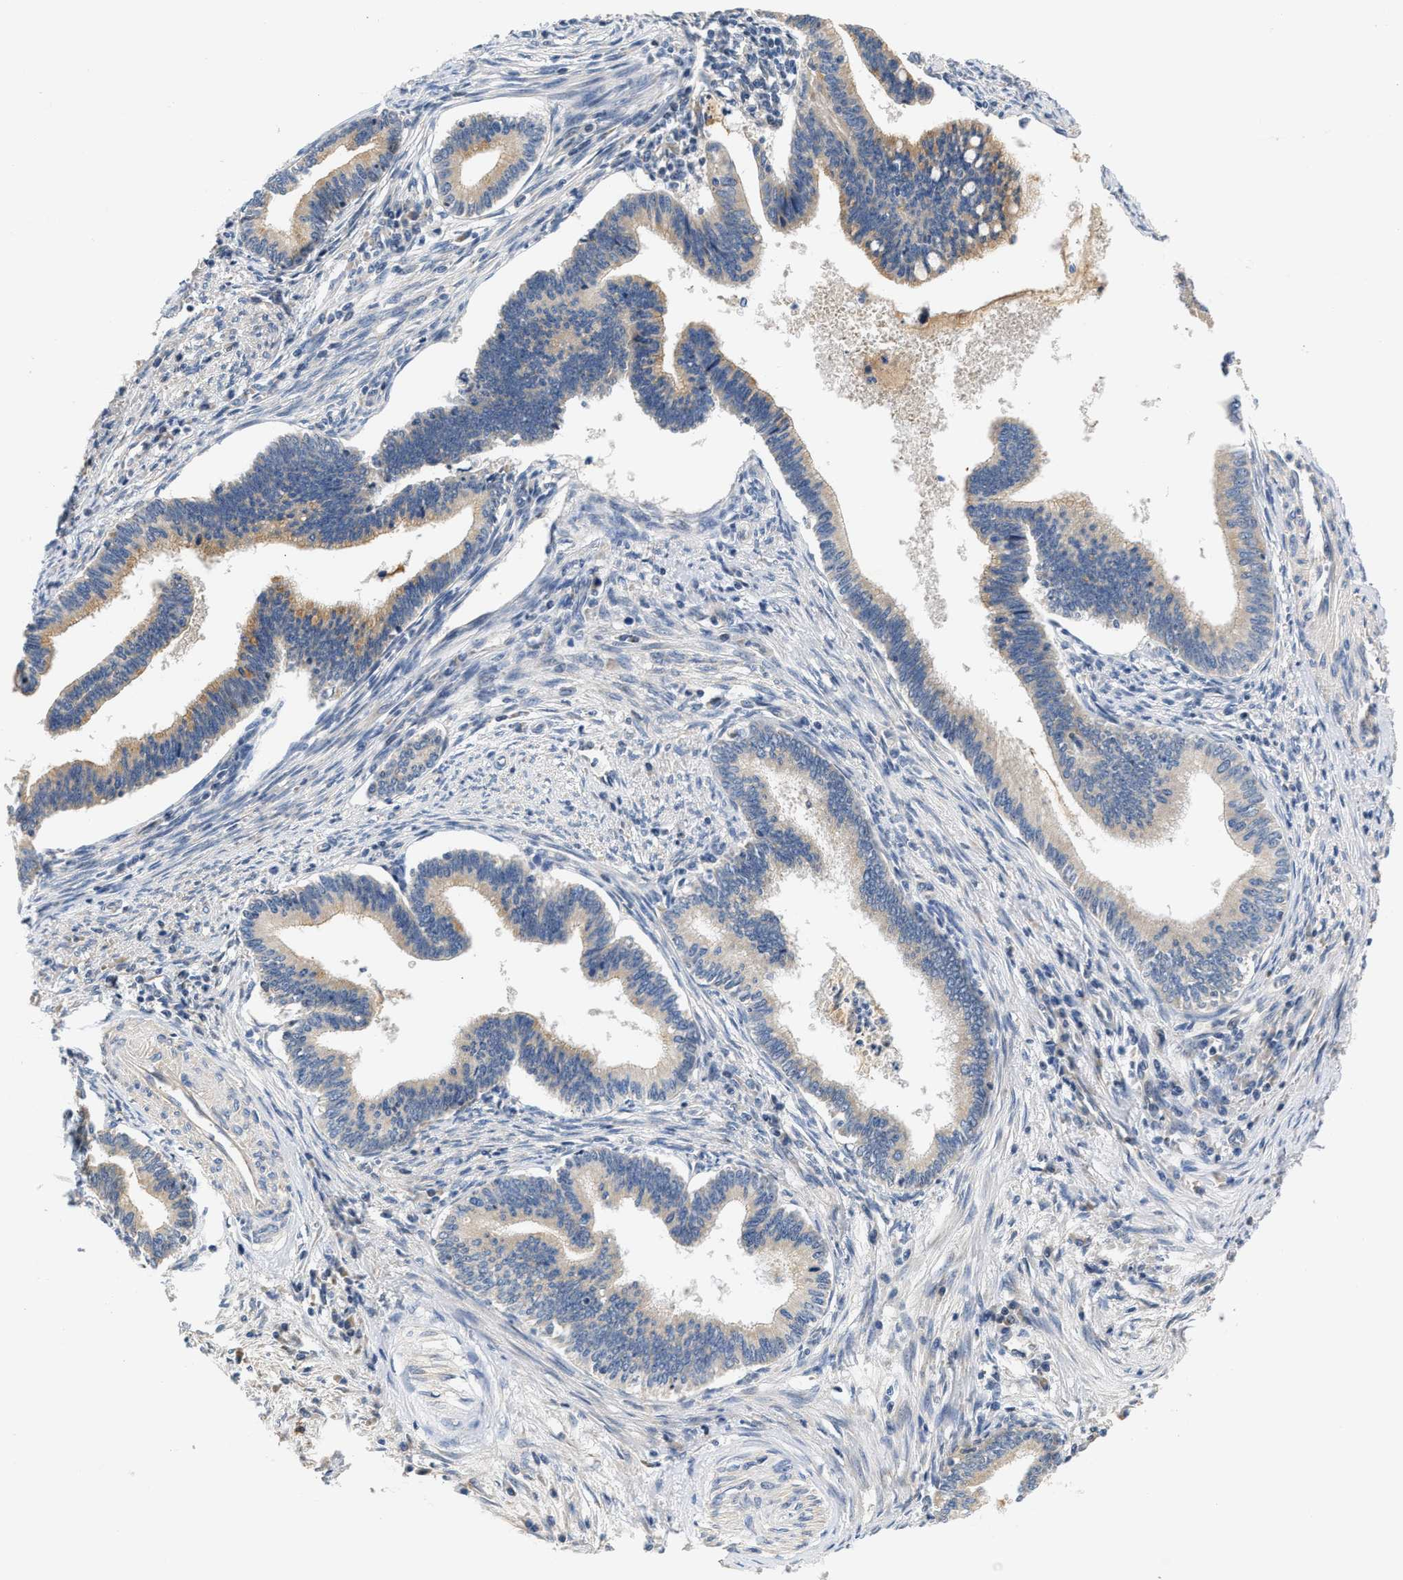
{"staining": {"intensity": "moderate", "quantity": "25%-75%", "location": "cytoplasmic/membranous"}, "tissue": "cervical cancer", "cell_type": "Tumor cells", "image_type": "cancer", "snomed": [{"axis": "morphology", "description": "Adenocarcinoma, NOS"}, {"axis": "topography", "description": "Cervix"}], "caption": "Protein staining exhibits moderate cytoplasmic/membranous positivity in about 25%-75% of tumor cells in cervical adenocarcinoma.", "gene": "TNIP2", "patient": {"sex": "female", "age": 36}}